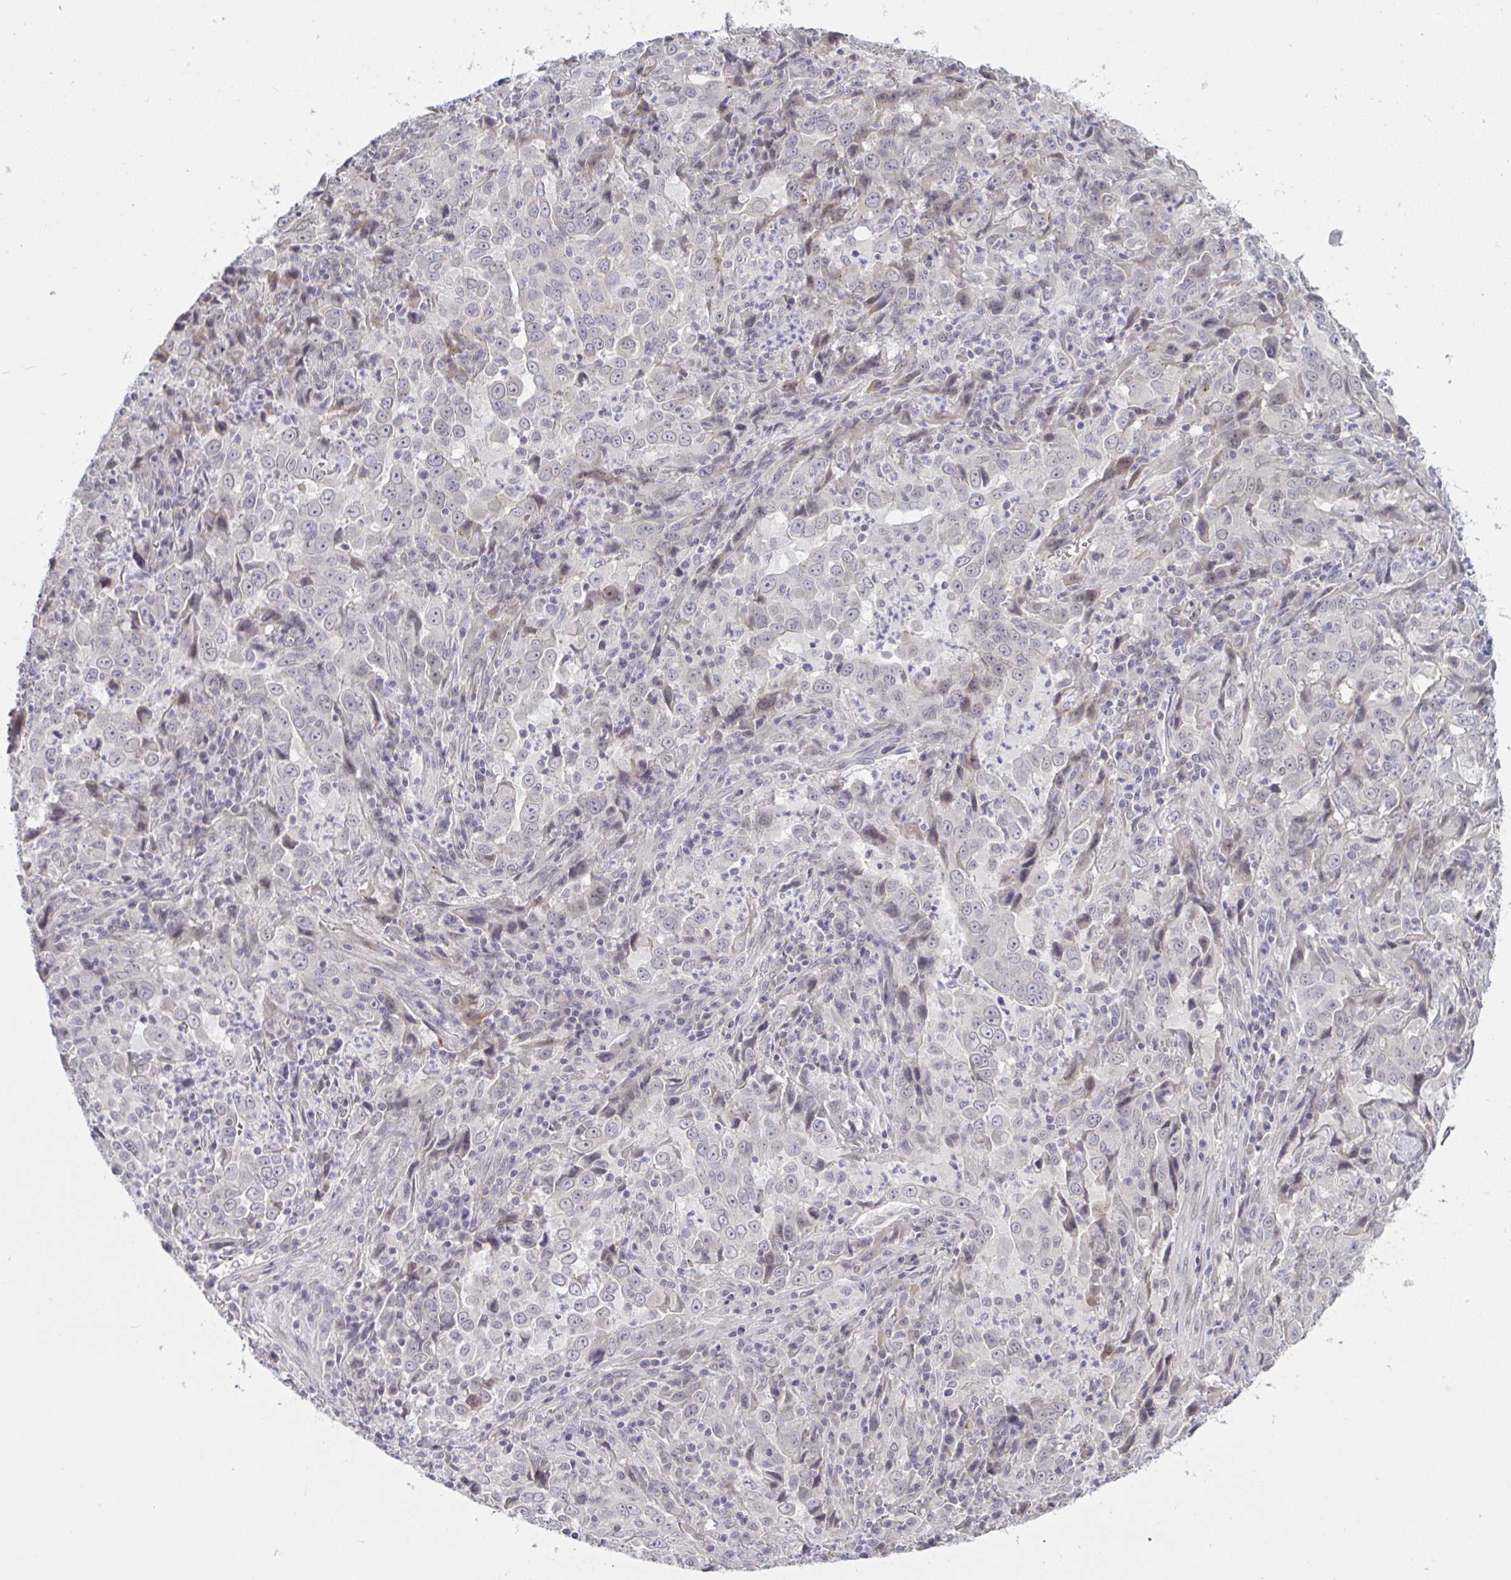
{"staining": {"intensity": "negative", "quantity": "none", "location": "none"}, "tissue": "lung cancer", "cell_type": "Tumor cells", "image_type": "cancer", "snomed": [{"axis": "morphology", "description": "Adenocarcinoma, NOS"}, {"axis": "topography", "description": "Lung"}], "caption": "IHC micrograph of neoplastic tissue: lung cancer (adenocarcinoma) stained with DAB reveals no significant protein positivity in tumor cells. The staining is performed using DAB brown chromogen with nuclei counter-stained in using hematoxylin.", "gene": "ZNF784", "patient": {"sex": "male", "age": 67}}